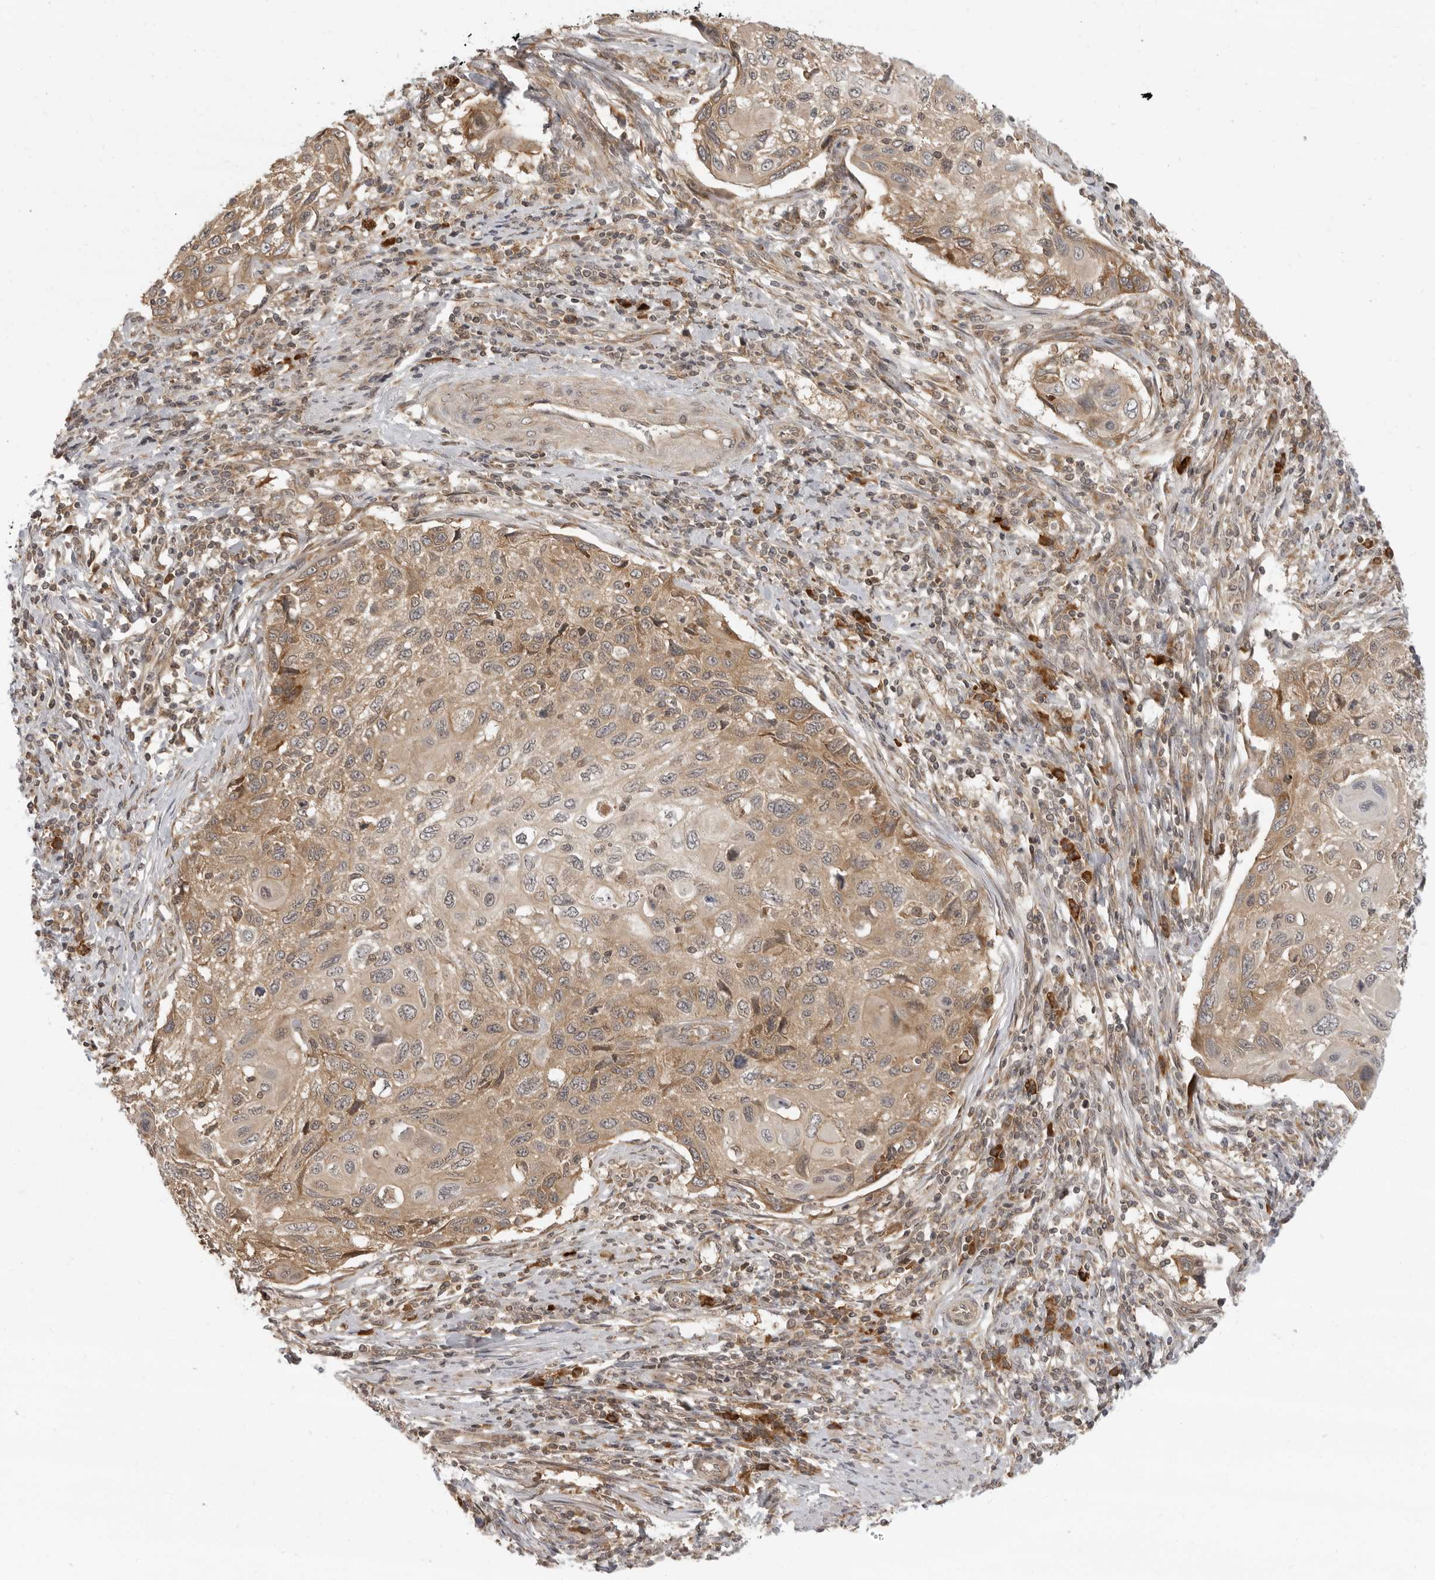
{"staining": {"intensity": "moderate", "quantity": ">75%", "location": "cytoplasmic/membranous"}, "tissue": "cervical cancer", "cell_type": "Tumor cells", "image_type": "cancer", "snomed": [{"axis": "morphology", "description": "Squamous cell carcinoma, NOS"}, {"axis": "topography", "description": "Cervix"}], "caption": "Immunohistochemical staining of human cervical cancer (squamous cell carcinoma) demonstrates moderate cytoplasmic/membranous protein positivity in approximately >75% of tumor cells. The staining was performed using DAB (3,3'-diaminobenzidine) to visualize the protein expression in brown, while the nuclei were stained in blue with hematoxylin (Magnification: 20x).", "gene": "PRRC2A", "patient": {"sex": "female", "age": 70}}